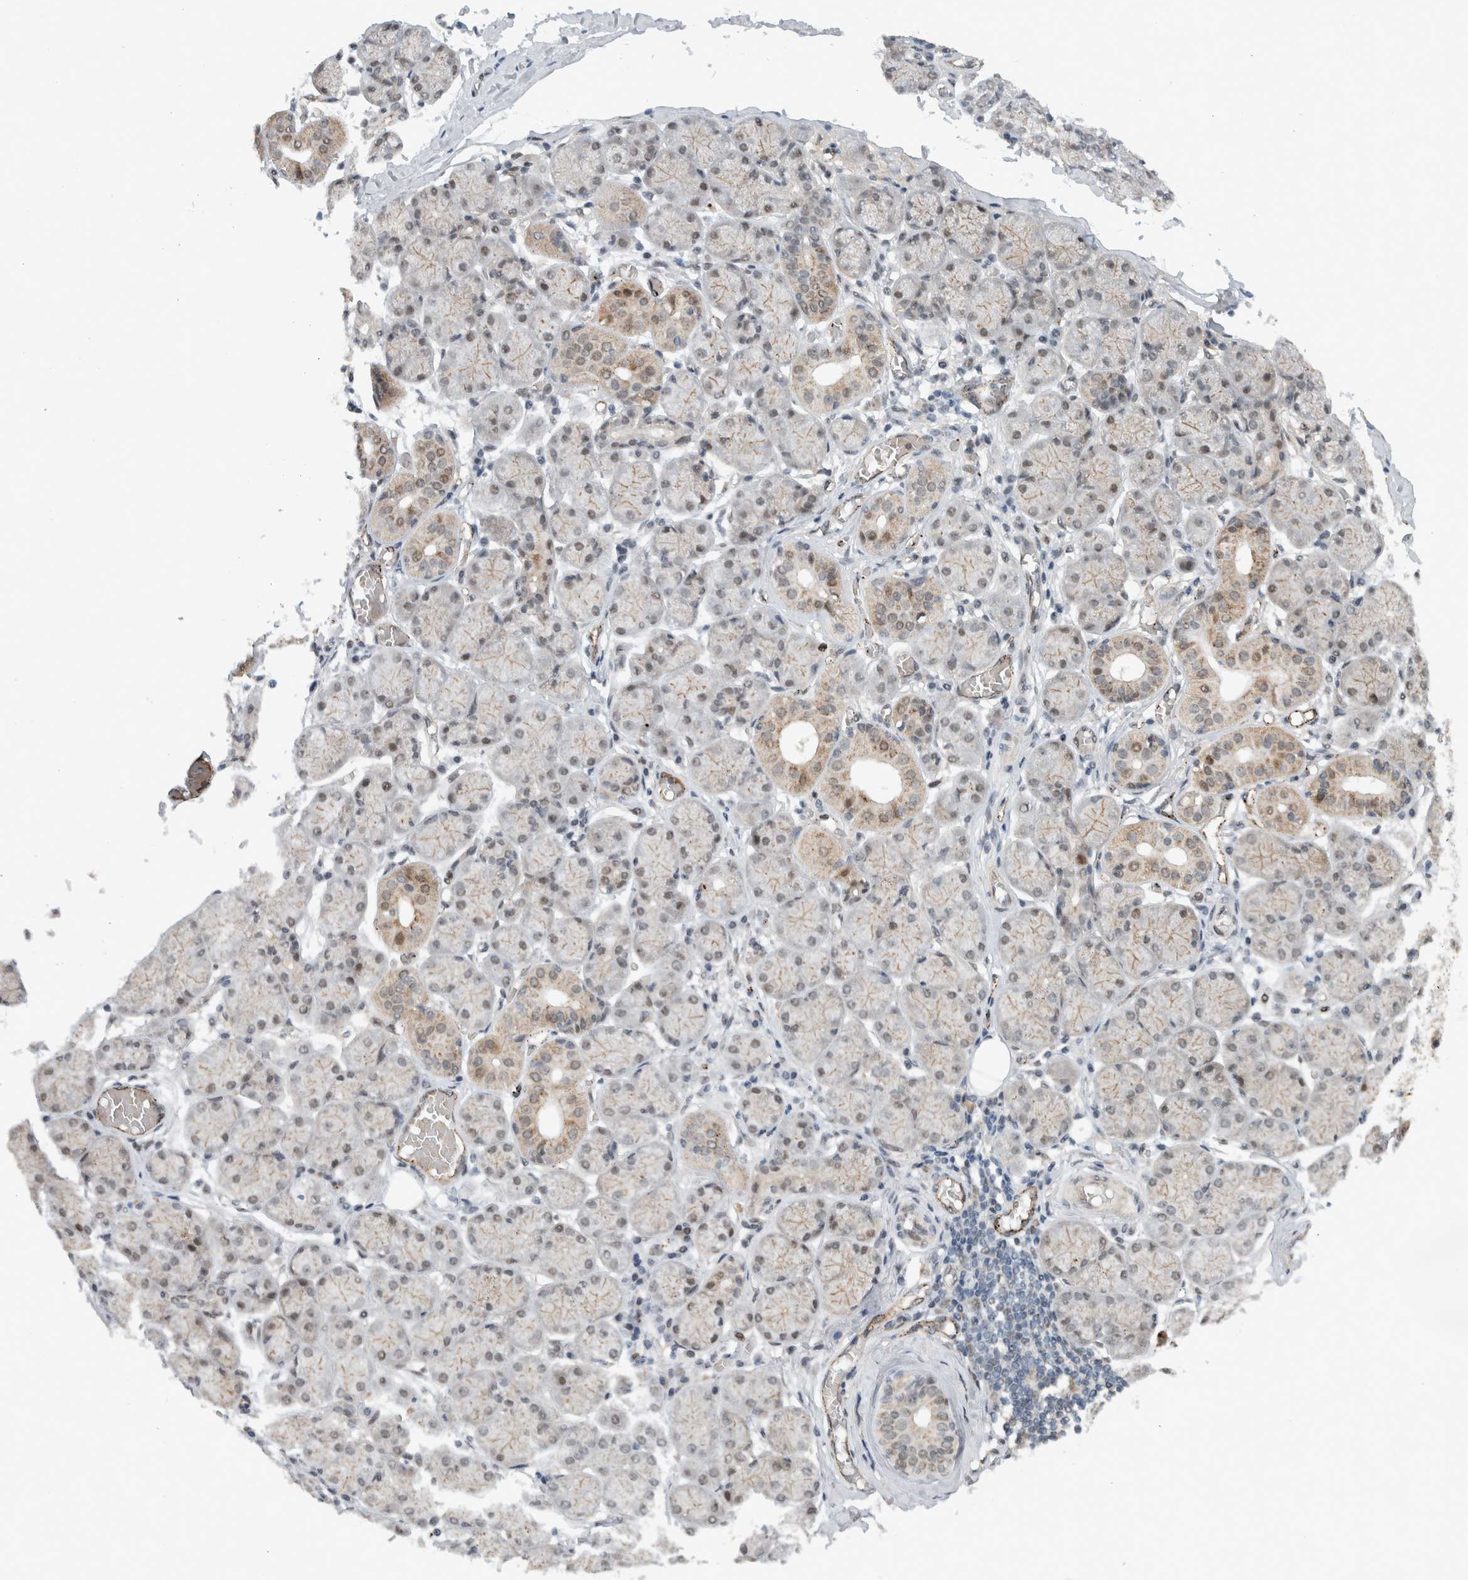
{"staining": {"intensity": "moderate", "quantity": "<25%", "location": "cytoplasmic/membranous"}, "tissue": "salivary gland", "cell_type": "Glandular cells", "image_type": "normal", "snomed": [{"axis": "morphology", "description": "Normal tissue, NOS"}, {"axis": "topography", "description": "Salivary gland"}], "caption": "Salivary gland was stained to show a protein in brown. There is low levels of moderate cytoplasmic/membranous staining in about <25% of glandular cells. The protein of interest is stained brown, and the nuclei are stained in blue (DAB IHC with brightfield microscopy, high magnification).", "gene": "ZFP91", "patient": {"sex": "female", "age": 24}}